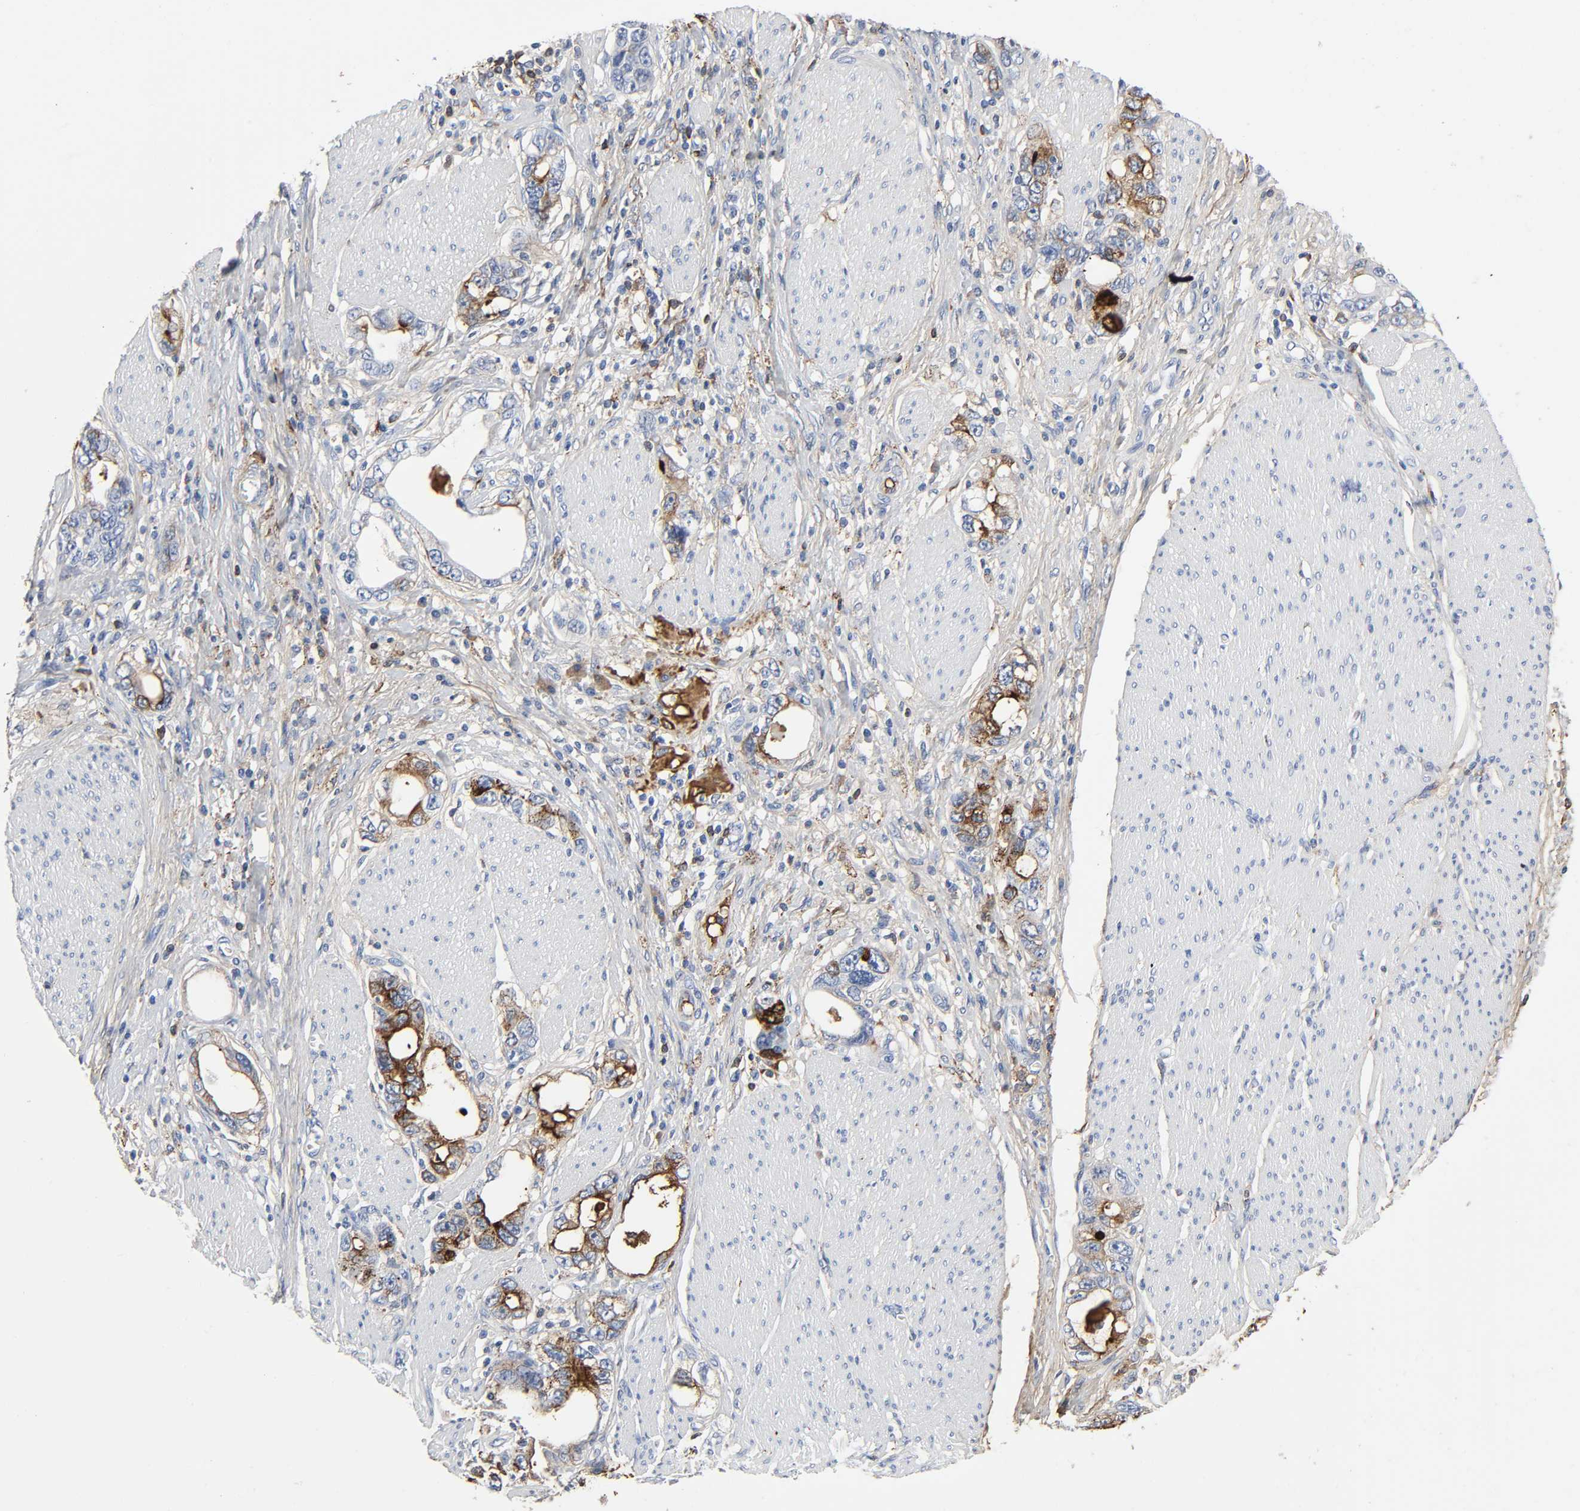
{"staining": {"intensity": "moderate", "quantity": "25%-75%", "location": "cytoplasmic/membranous"}, "tissue": "stomach cancer", "cell_type": "Tumor cells", "image_type": "cancer", "snomed": [{"axis": "morphology", "description": "Adenocarcinoma, NOS"}, {"axis": "topography", "description": "Stomach, lower"}], "caption": "Stomach adenocarcinoma stained with a protein marker demonstrates moderate staining in tumor cells.", "gene": "C3", "patient": {"sex": "female", "age": 93}}